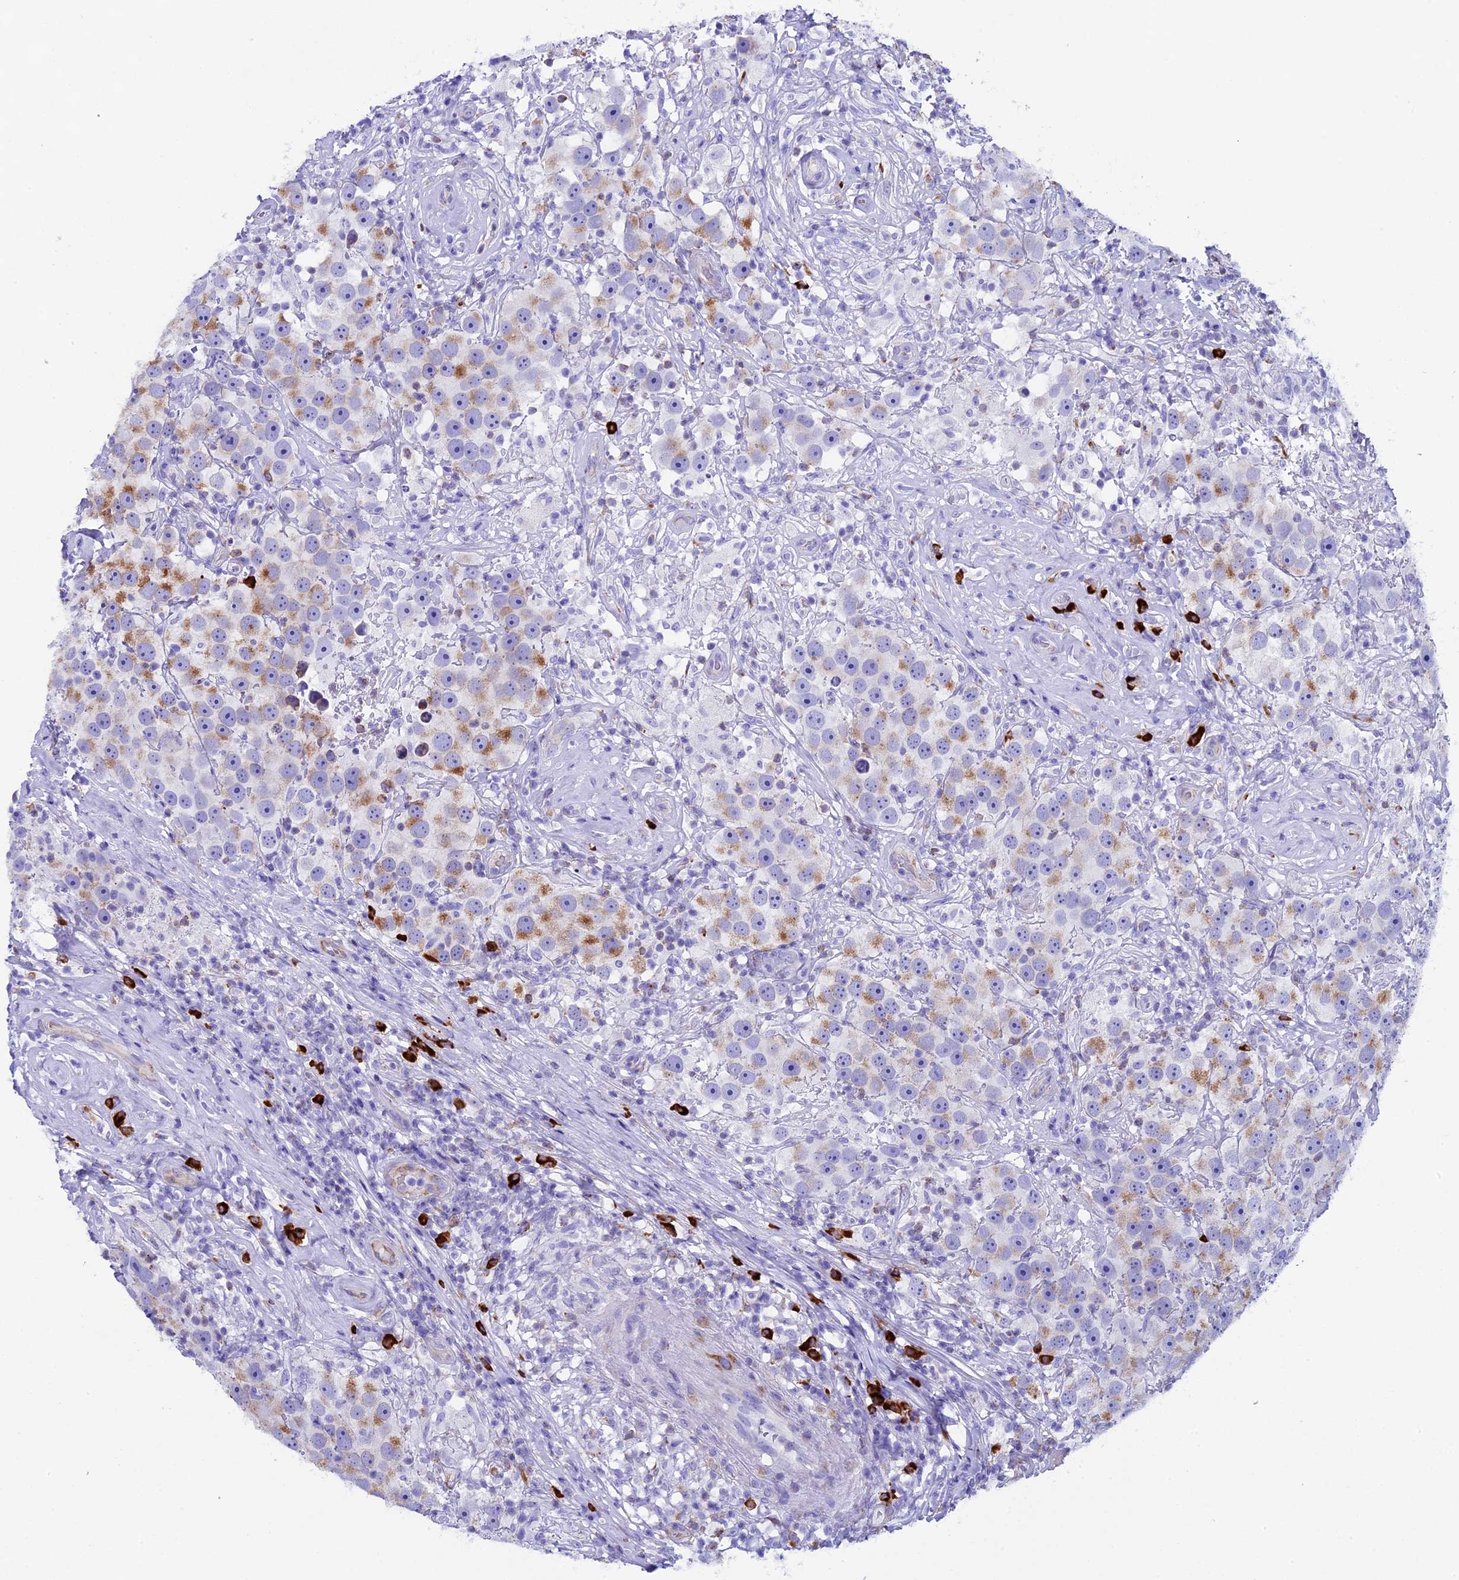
{"staining": {"intensity": "moderate", "quantity": "25%-75%", "location": "cytoplasmic/membranous"}, "tissue": "testis cancer", "cell_type": "Tumor cells", "image_type": "cancer", "snomed": [{"axis": "morphology", "description": "Seminoma, NOS"}, {"axis": "topography", "description": "Testis"}], "caption": "A brown stain labels moderate cytoplasmic/membranous positivity of a protein in seminoma (testis) tumor cells.", "gene": "FKBP11", "patient": {"sex": "male", "age": 49}}